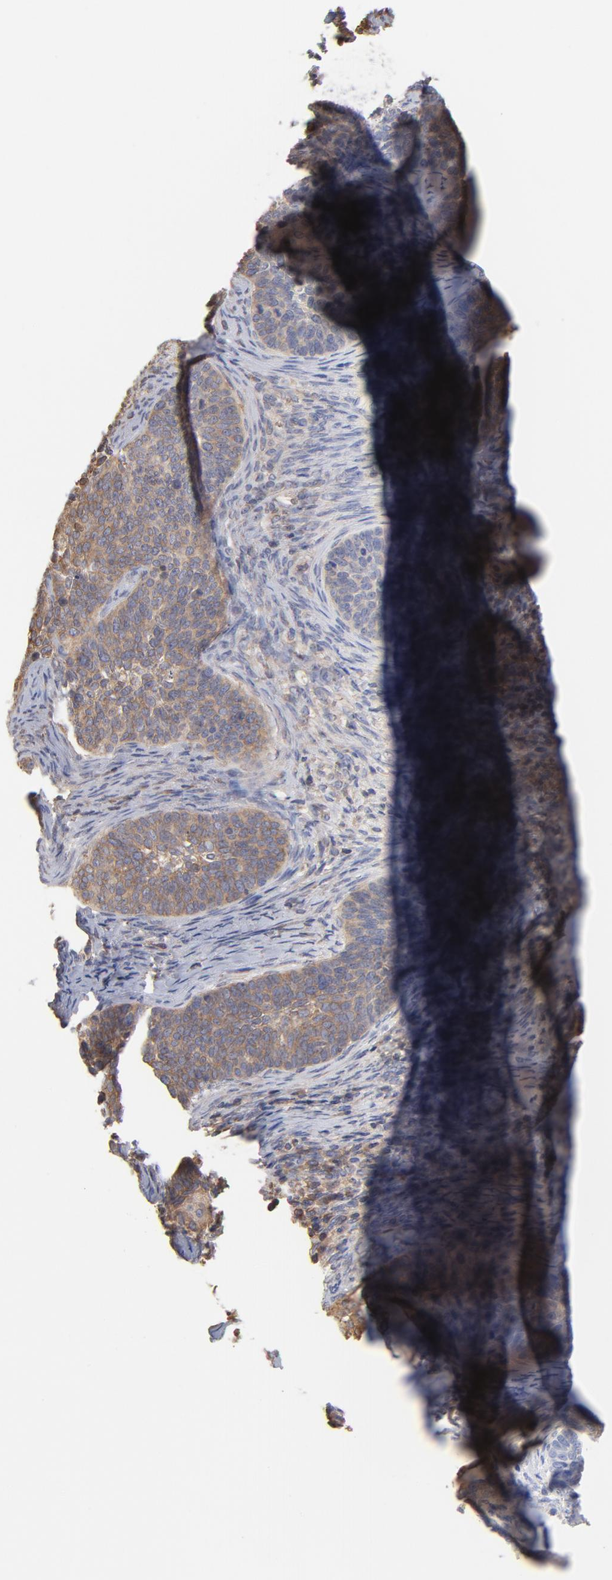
{"staining": {"intensity": "moderate", "quantity": "25%-75%", "location": "cytoplasmic/membranous"}, "tissue": "cervical cancer", "cell_type": "Tumor cells", "image_type": "cancer", "snomed": [{"axis": "morphology", "description": "Squamous cell carcinoma, NOS"}, {"axis": "topography", "description": "Cervix"}], "caption": "Immunohistochemical staining of squamous cell carcinoma (cervical) shows medium levels of moderate cytoplasmic/membranous staining in about 25%-75% of tumor cells.", "gene": "MAP2K2", "patient": {"sex": "female", "age": 33}}